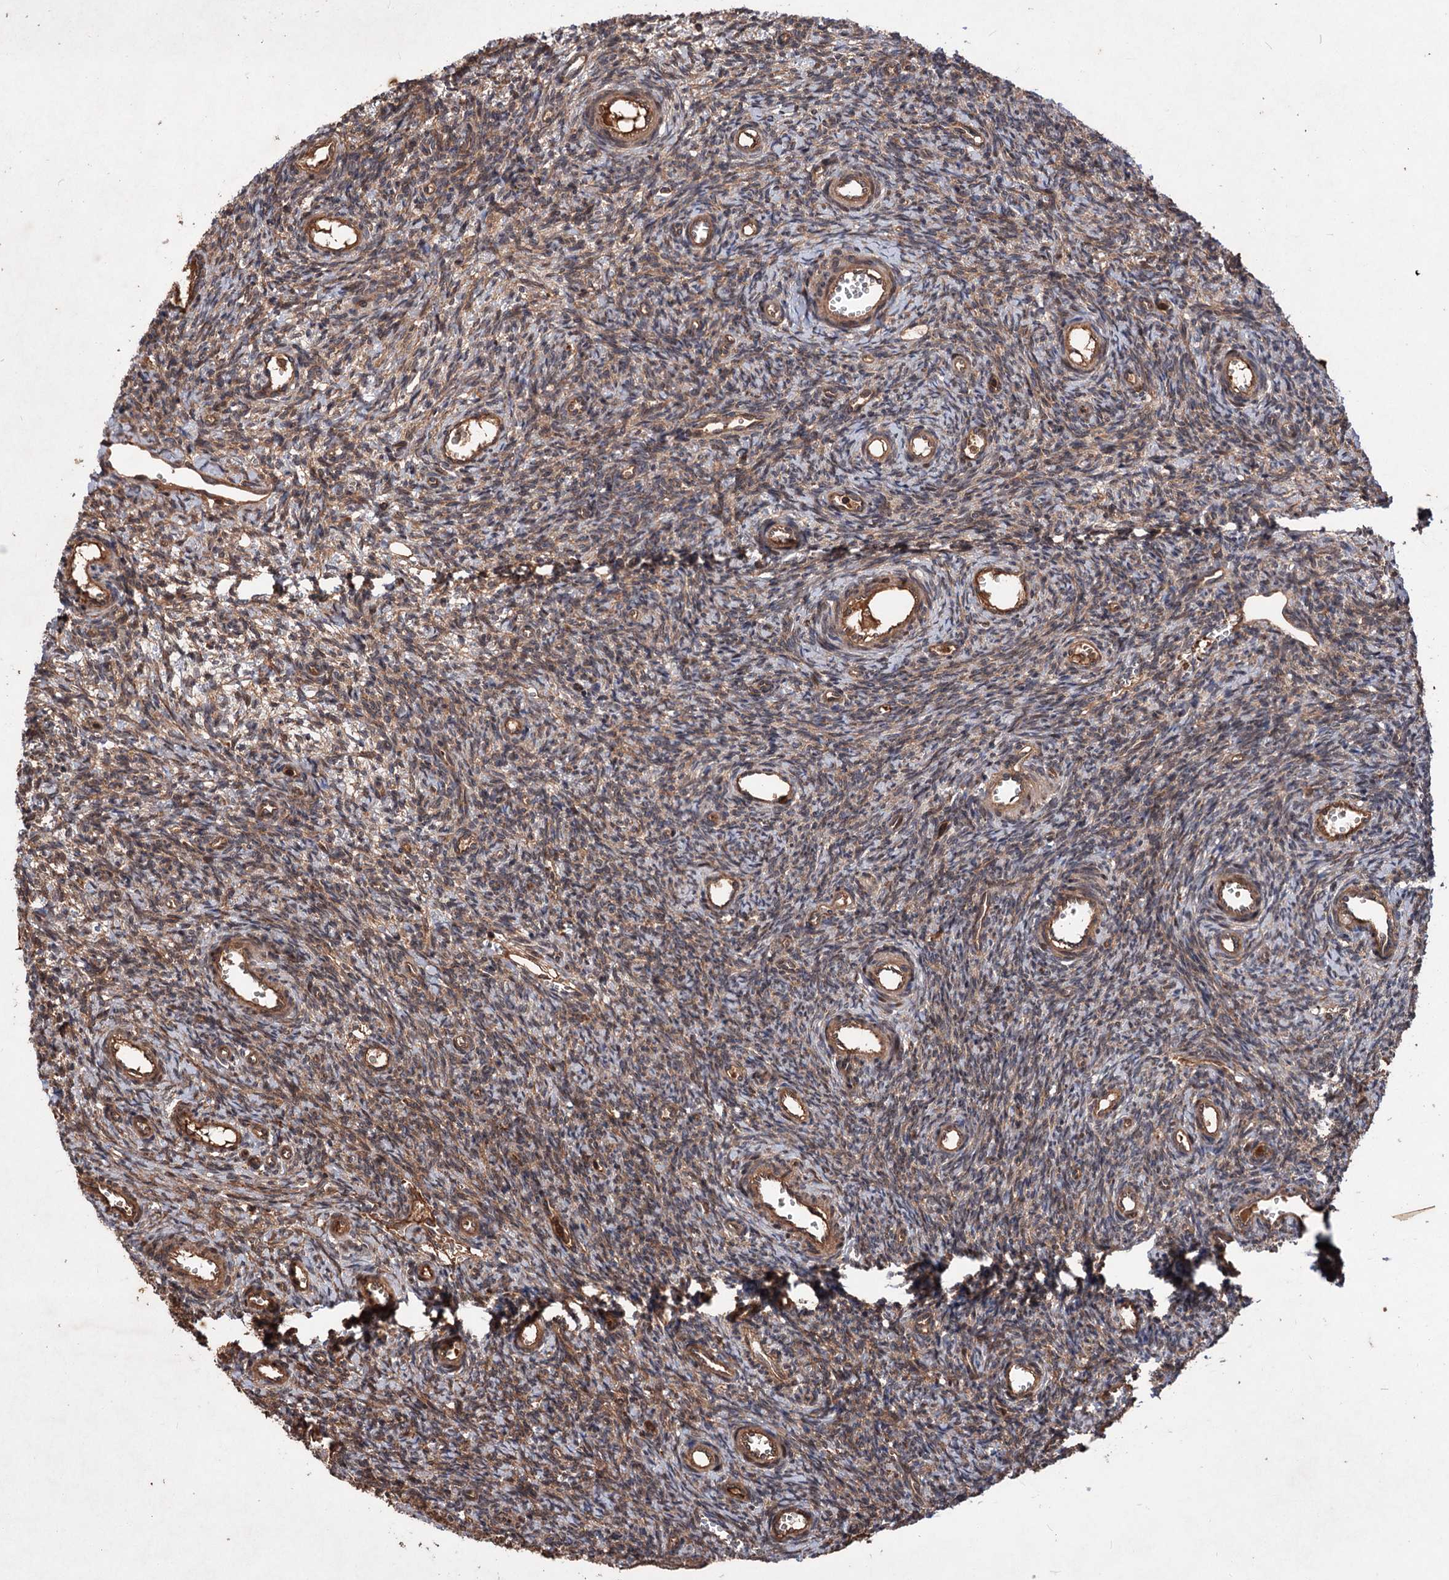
{"staining": {"intensity": "moderate", "quantity": ">75%", "location": "cytoplasmic/membranous,nuclear"}, "tissue": "ovary", "cell_type": "Ovarian stroma cells", "image_type": "normal", "snomed": [{"axis": "morphology", "description": "Normal tissue, NOS"}, {"axis": "topography", "description": "Ovary"}], "caption": "The micrograph exhibits immunohistochemical staining of benign ovary. There is moderate cytoplasmic/membranous,nuclear positivity is seen in about >75% of ovarian stroma cells. The staining was performed using DAB, with brown indicating positive protein expression. Nuclei are stained blue with hematoxylin.", "gene": "ADK", "patient": {"sex": "female", "age": 39}}